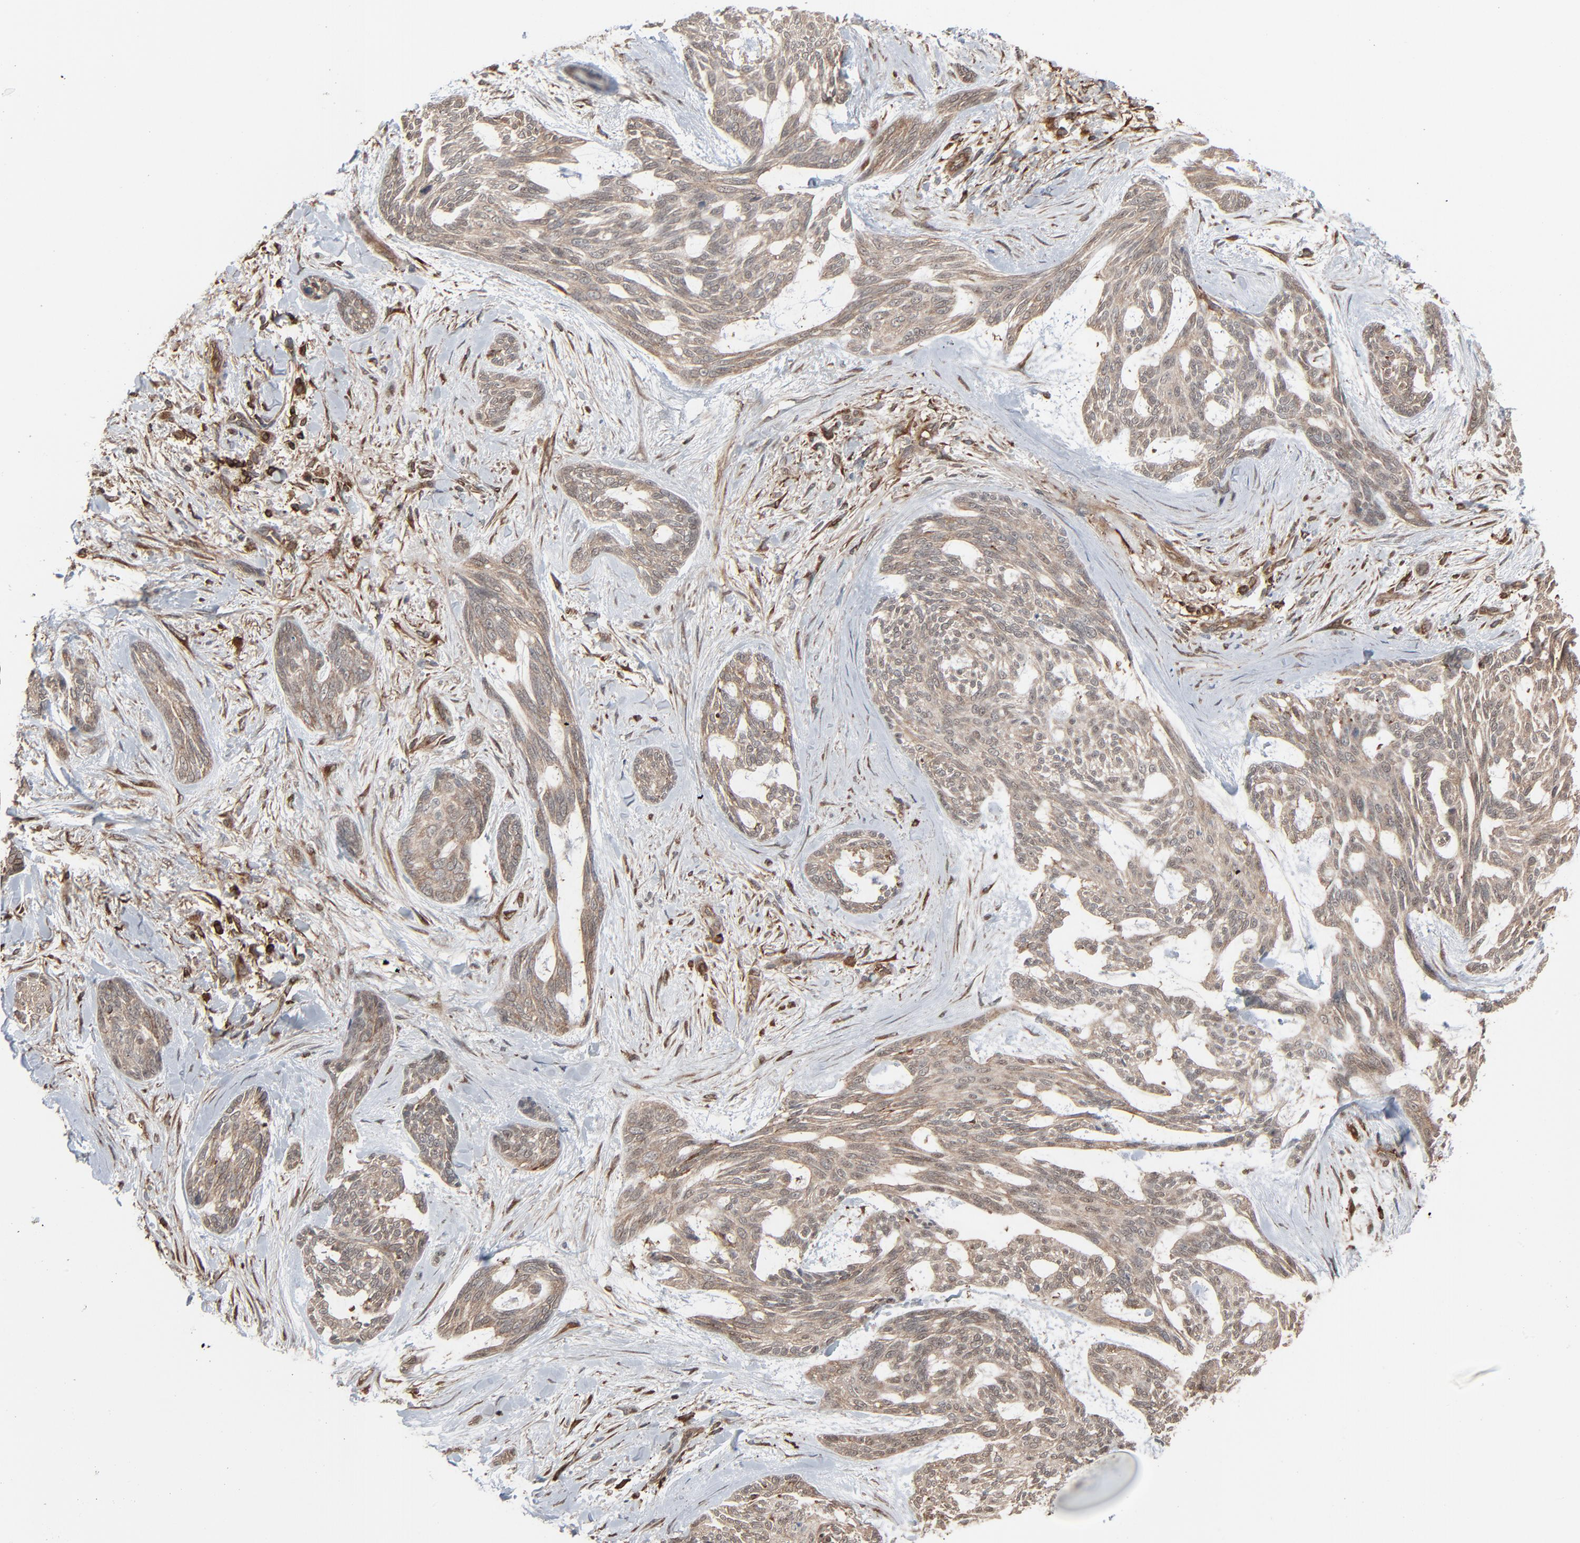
{"staining": {"intensity": "weak", "quantity": ">75%", "location": "cytoplasmic/membranous"}, "tissue": "skin cancer", "cell_type": "Tumor cells", "image_type": "cancer", "snomed": [{"axis": "morphology", "description": "Normal tissue, NOS"}, {"axis": "morphology", "description": "Basal cell carcinoma"}, {"axis": "topography", "description": "Skin"}], "caption": "Immunohistochemical staining of human skin cancer exhibits low levels of weak cytoplasmic/membranous protein staining in about >75% of tumor cells.", "gene": "OPTN", "patient": {"sex": "female", "age": 71}}